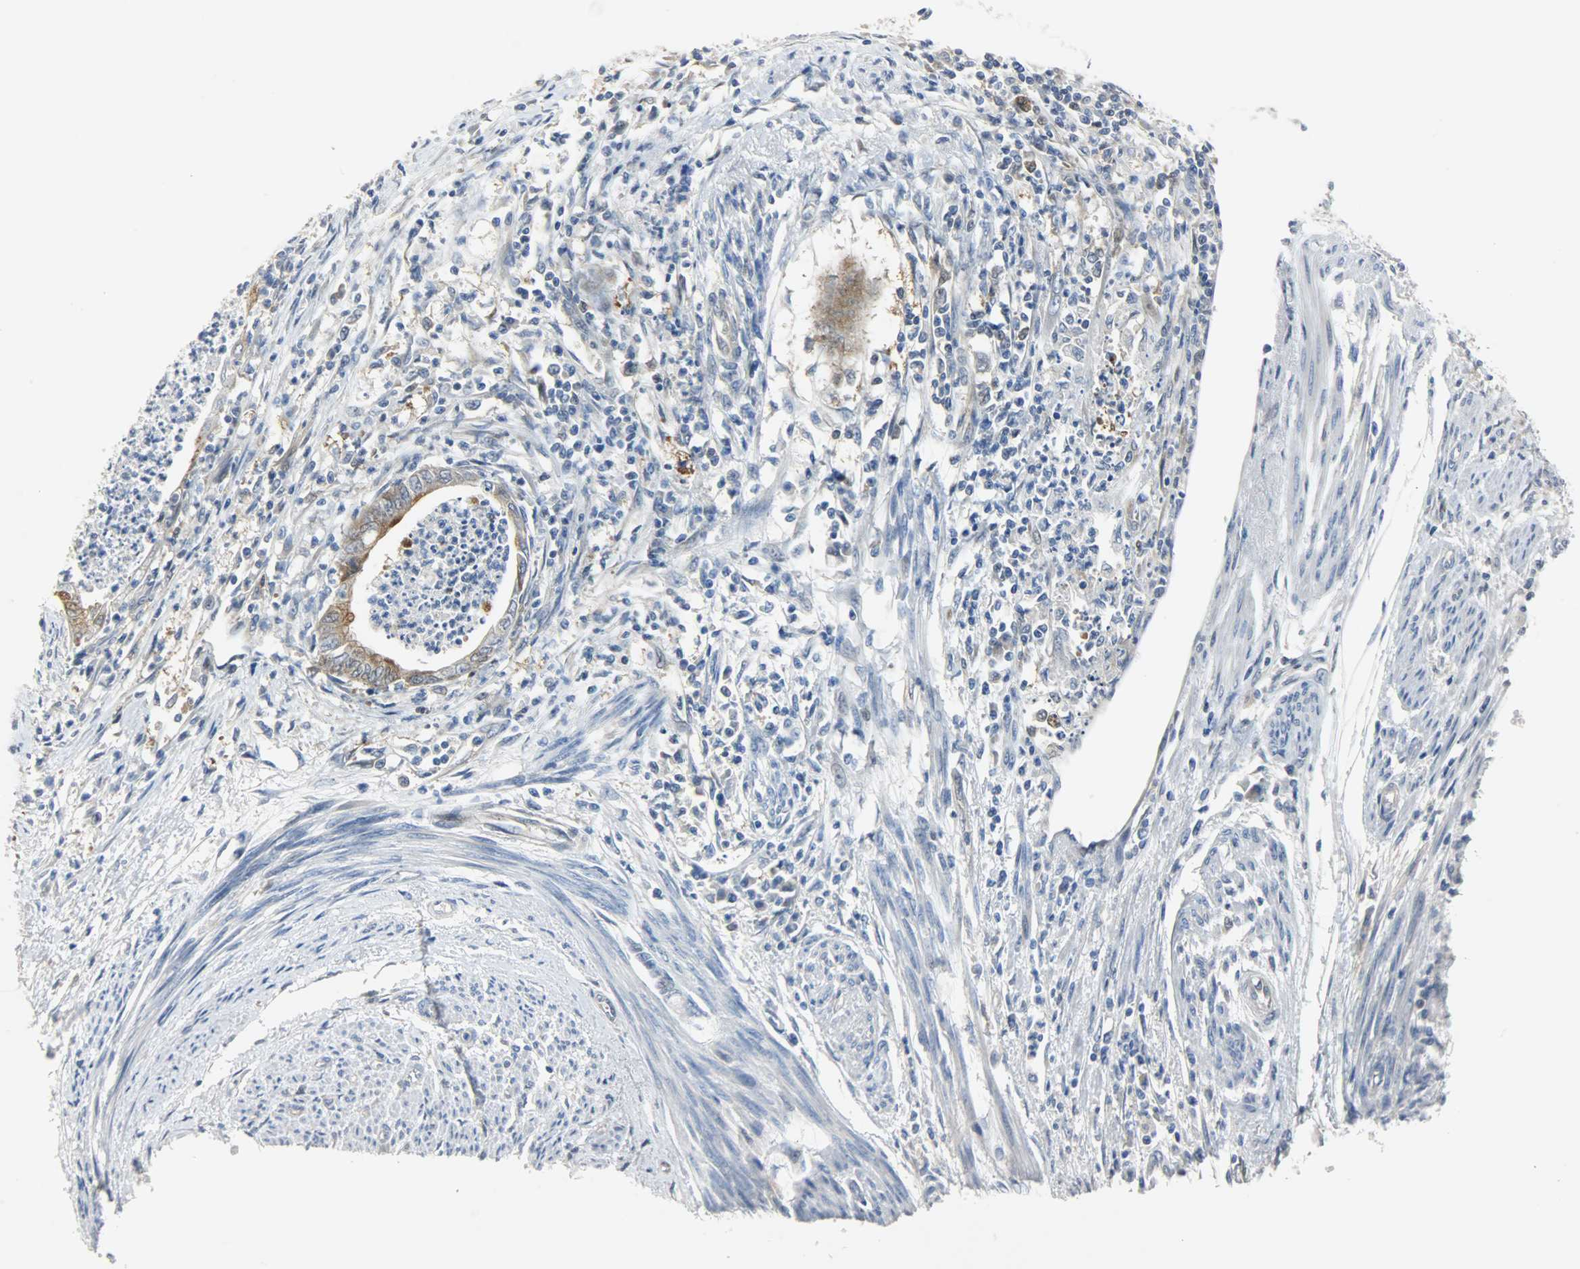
{"staining": {"intensity": "moderate", "quantity": "25%-75%", "location": "cytoplasmic/membranous"}, "tissue": "endometrial cancer", "cell_type": "Tumor cells", "image_type": "cancer", "snomed": [{"axis": "morphology", "description": "Adenocarcinoma, NOS"}, {"axis": "topography", "description": "Endometrium"}], "caption": "Immunohistochemical staining of human endometrial adenocarcinoma displays medium levels of moderate cytoplasmic/membranous protein positivity in about 25%-75% of tumor cells.", "gene": "EIF4EBP1", "patient": {"sex": "female", "age": 79}}